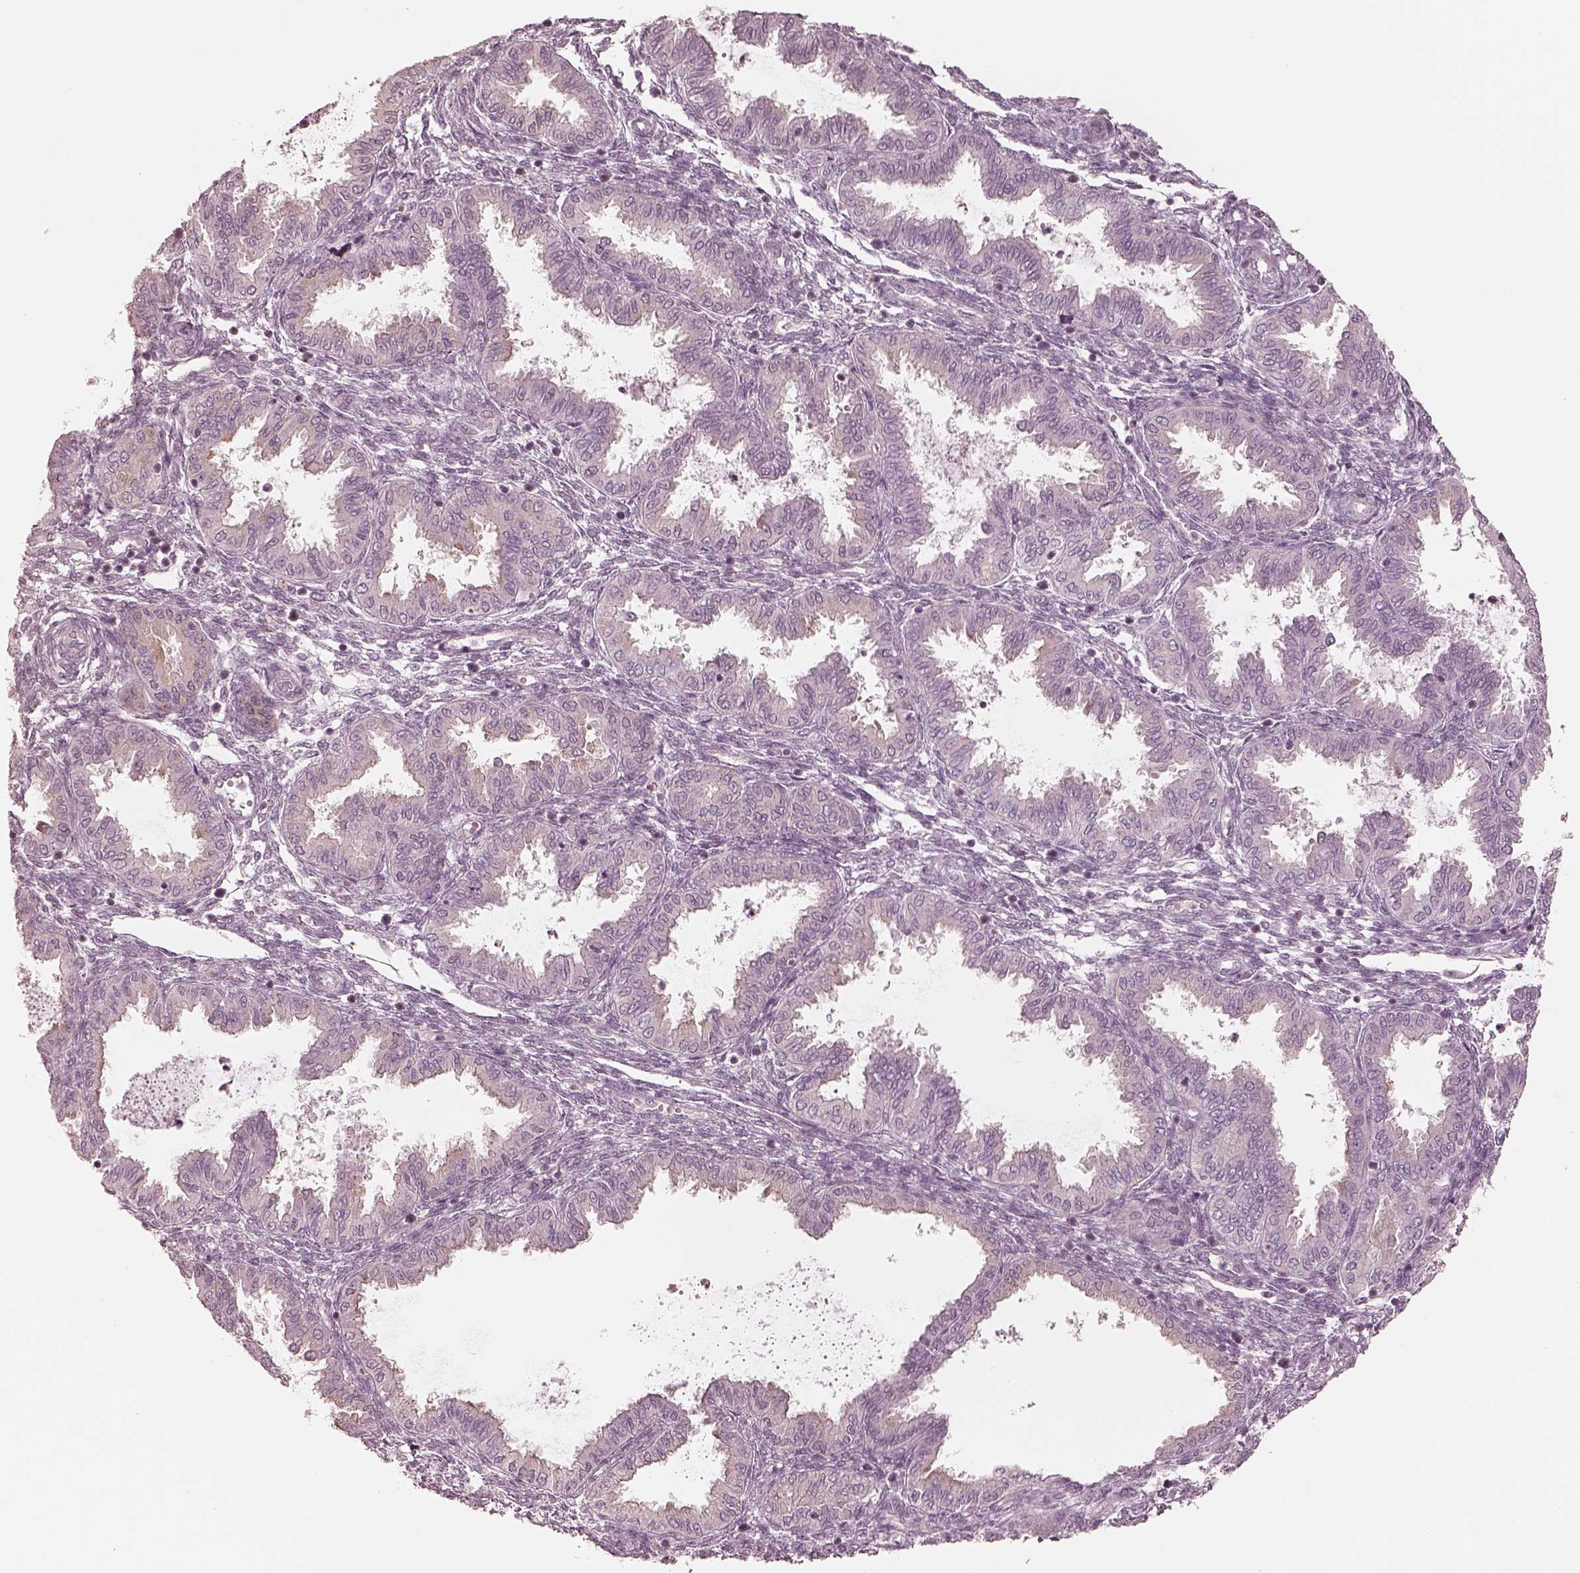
{"staining": {"intensity": "negative", "quantity": "none", "location": "none"}, "tissue": "endometrium", "cell_type": "Cells in endometrial stroma", "image_type": "normal", "snomed": [{"axis": "morphology", "description": "Normal tissue, NOS"}, {"axis": "topography", "description": "Endometrium"}], "caption": "Immunohistochemistry micrograph of unremarkable endometrium: human endometrium stained with DAB displays no significant protein positivity in cells in endometrial stroma.", "gene": "ACACB", "patient": {"sex": "female", "age": 33}}